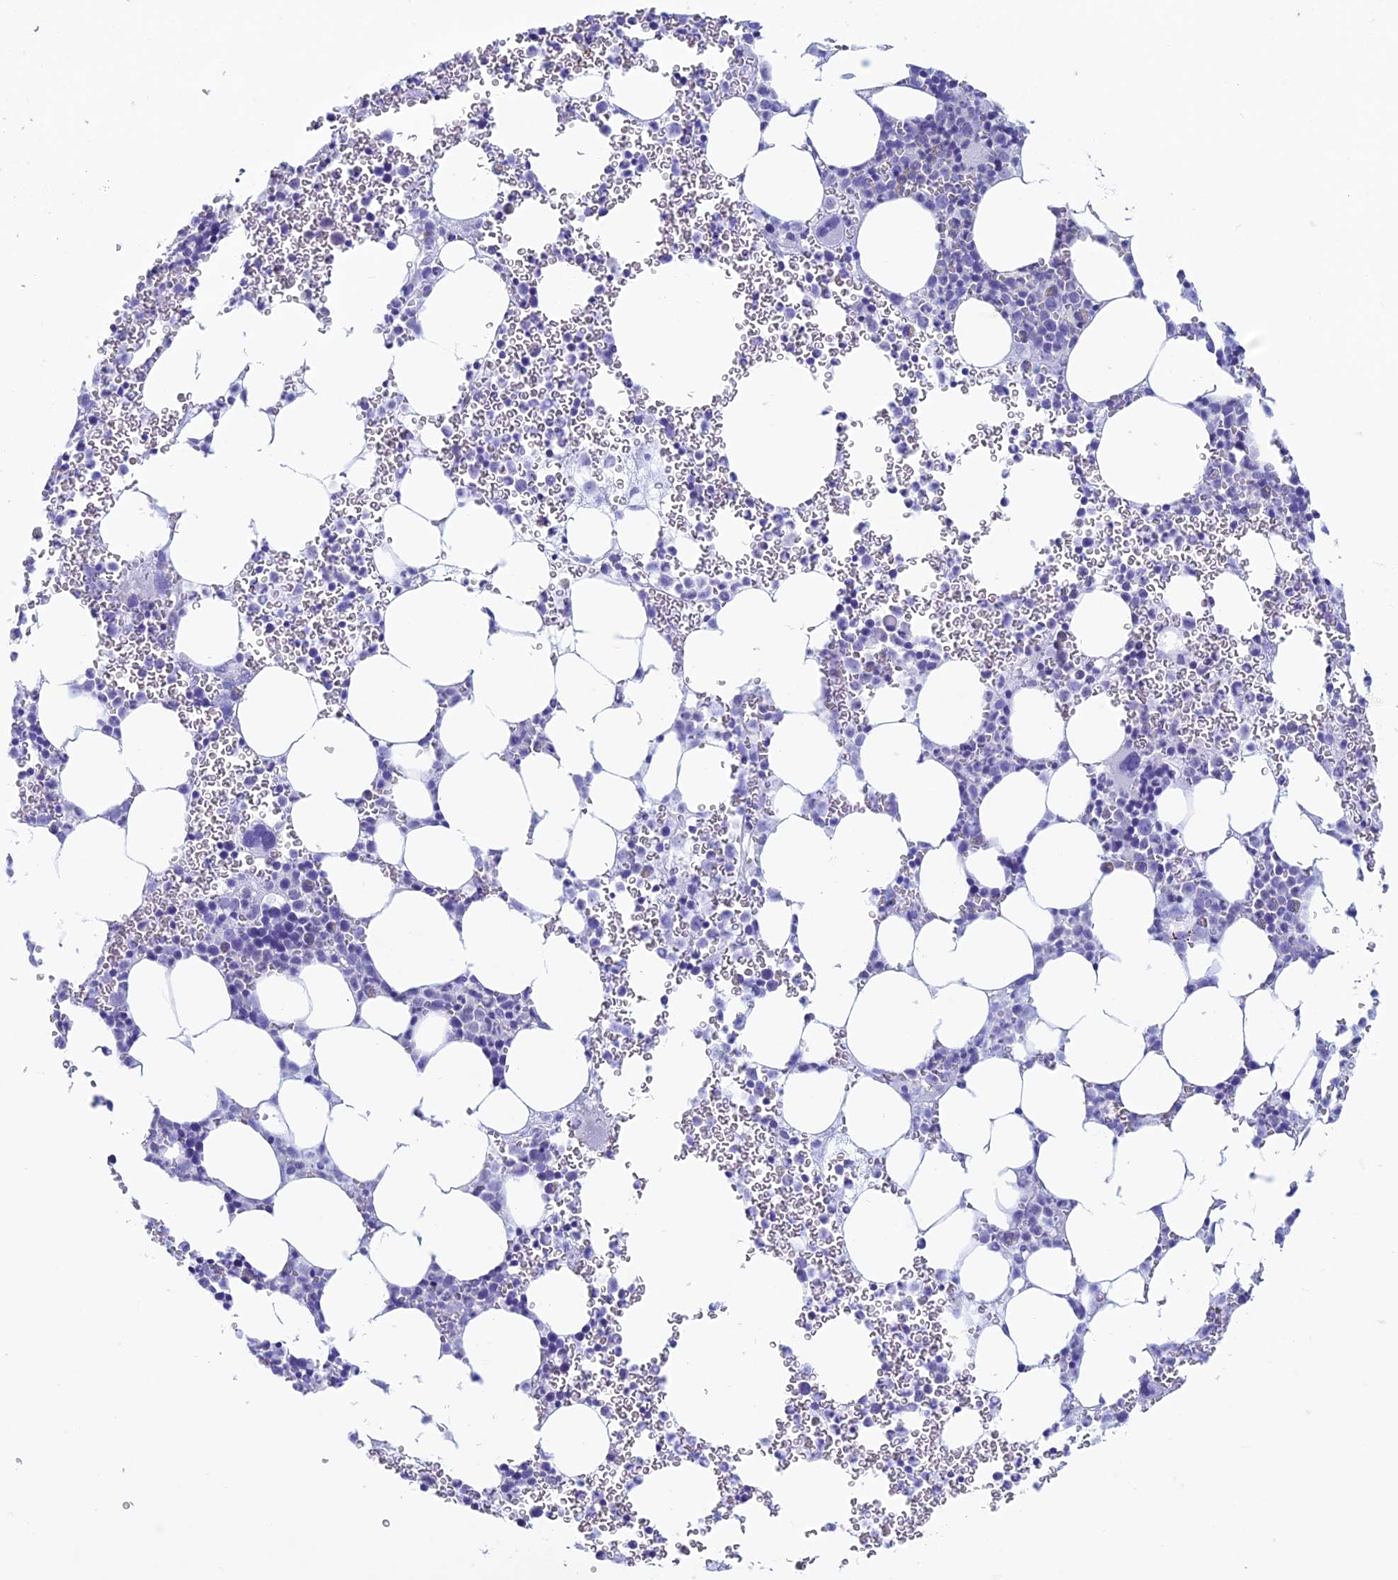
{"staining": {"intensity": "negative", "quantity": "none", "location": "none"}, "tissue": "bone marrow", "cell_type": "Hematopoietic cells", "image_type": "normal", "snomed": [{"axis": "morphology", "description": "Normal tissue, NOS"}, {"axis": "topography", "description": "Bone marrow"}], "caption": "Hematopoietic cells show no significant protein staining in benign bone marrow. (DAB (3,3'-diaminobenzidine) immunohistochemistry, high magnification).", "gene": "KCNK17", "patient": {"sex": "female", "age": 78}}